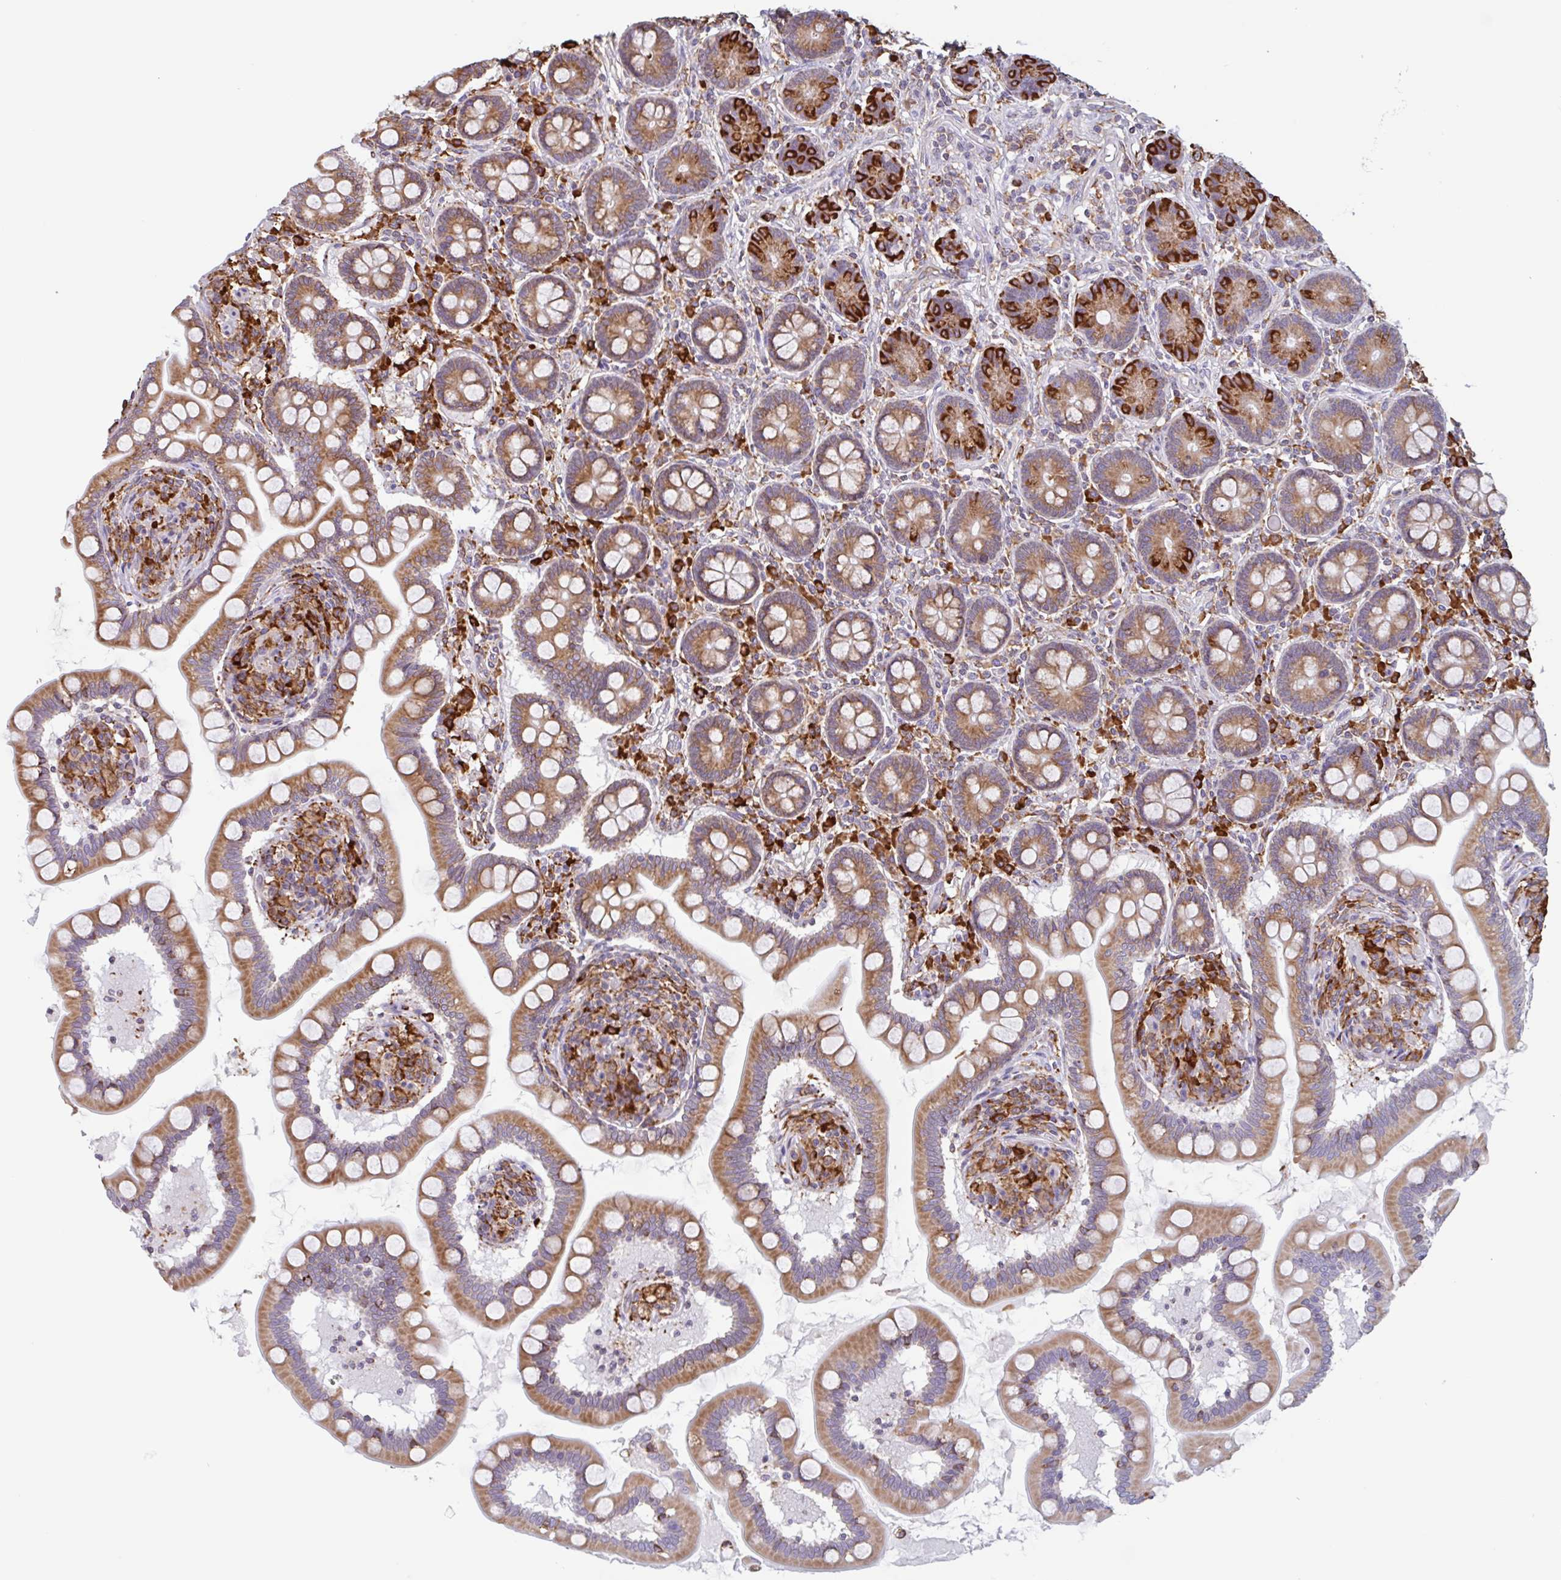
{"staining": {"intensity": "strong", "quantity": "25%-75%", "location": "cytoplasmic/membranous"}, "tissue": "small intestine", "cell_type": "Glandular cells", "image_type": "normal", "snomed": [{"axis": "morphology", "description": "Normal tissue, NOS"}, {"axis": "topography", "description": "Small intestine"}], "caption": "Normal small intestine was stained to show a protein in brown. There is high levels of strong cytoplasmic/membranous positivity in about 25%-75% of glandular cells. (Brightfield microscopy of DAB IHC at high magnification).", "gene": "DOK4", "patient": {"sex": "female", "age": 64}}